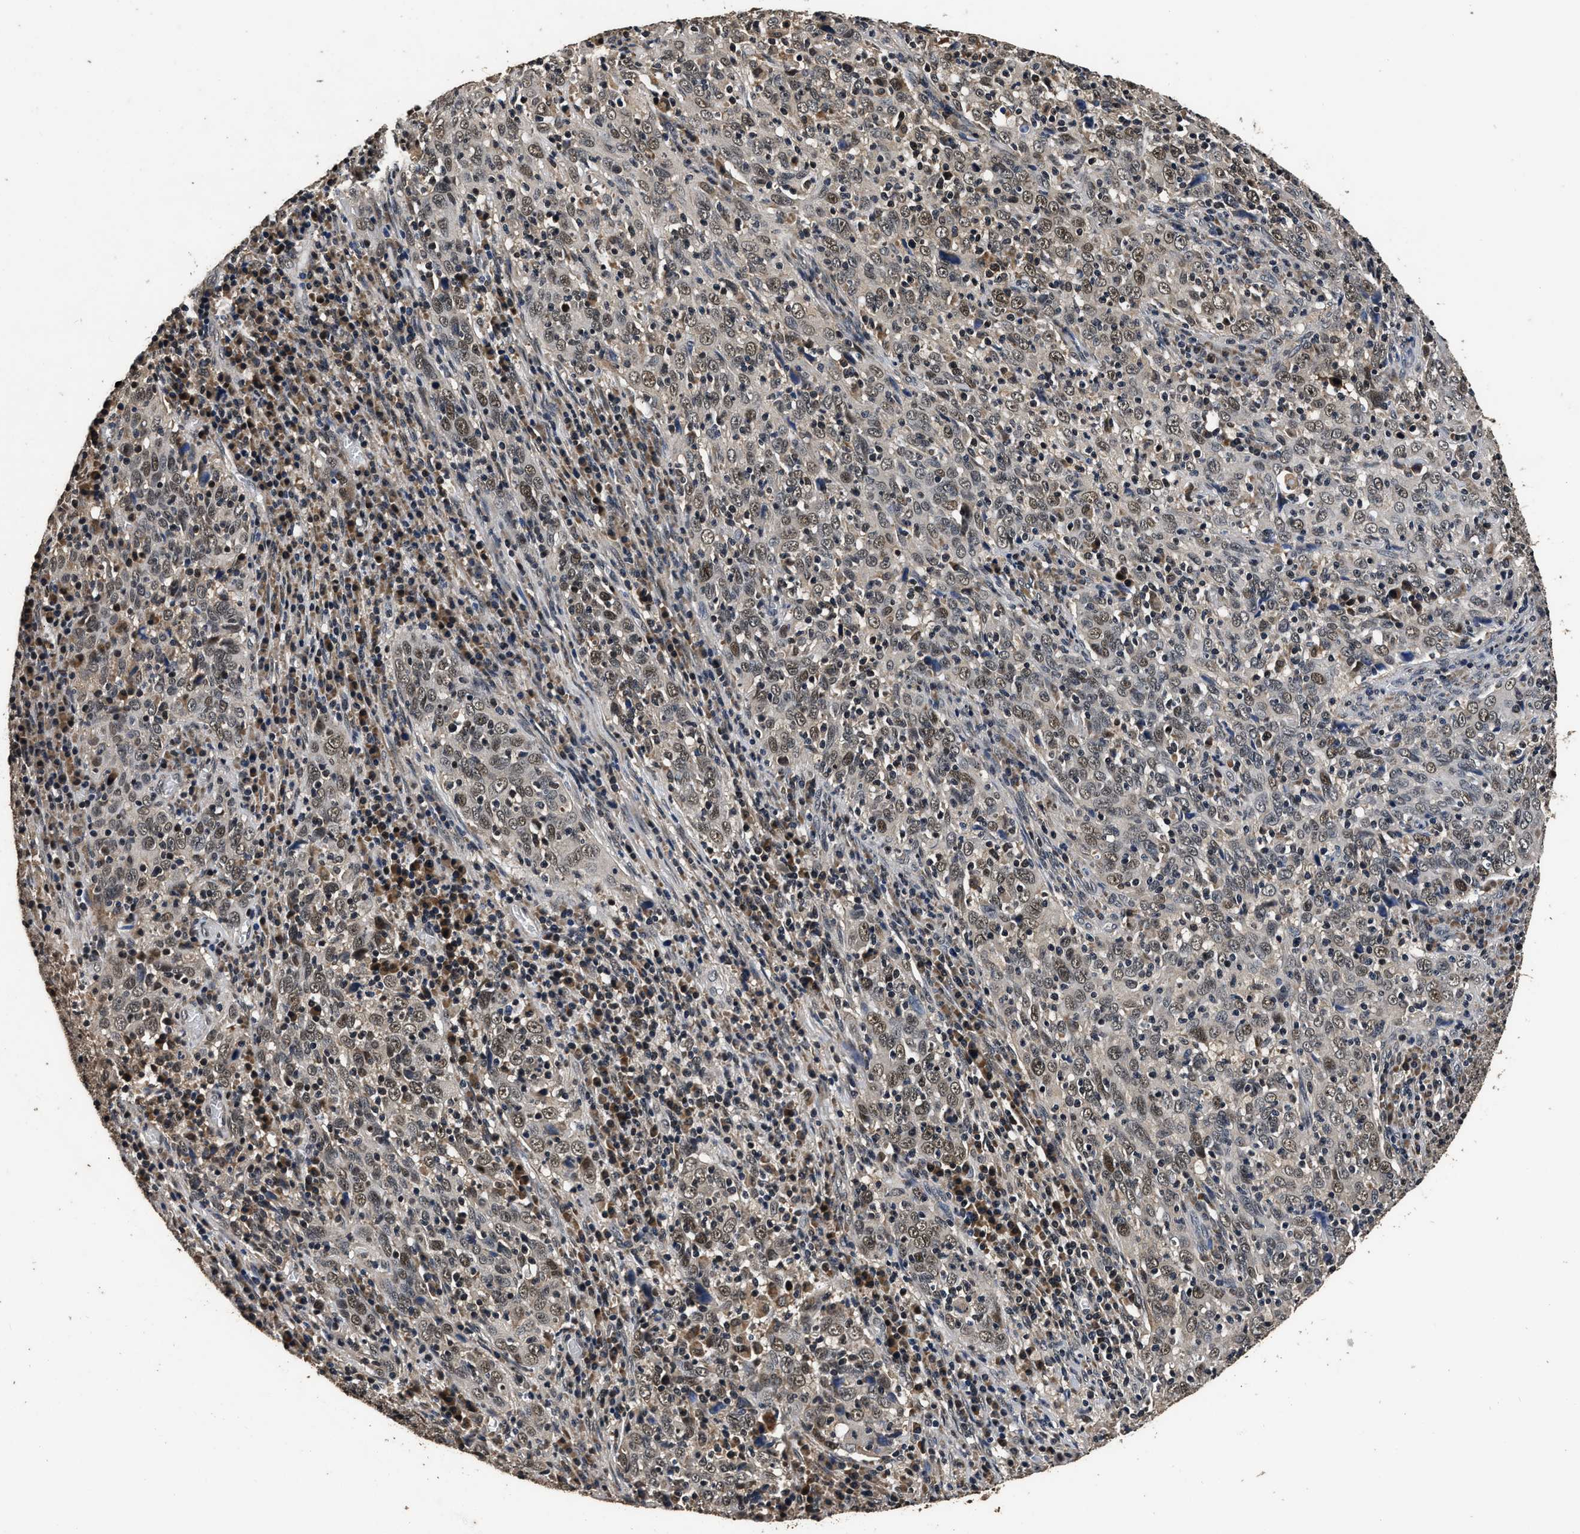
{"staining": {"intensity": "moderate", "quantity": ">75%", "location": "nuclear"}, "tissue": "cervical cancer", "cell_type": "Tumor cells", "image_type": "cancer", "snomed": [{"axis": "morphology", "description": "Squamous cell carcinoma, NOS"}, {"axis": "topography", "description": "Cervix"}], "caption": "Immunohistochemical staining of squamous cell carcinoma (cervical) demonstrates moderate nuclear protein positivity in approximately >75% of tumor cells.", "gene": "CSTF1", "patient": {"sex": "female", "age": 46}}